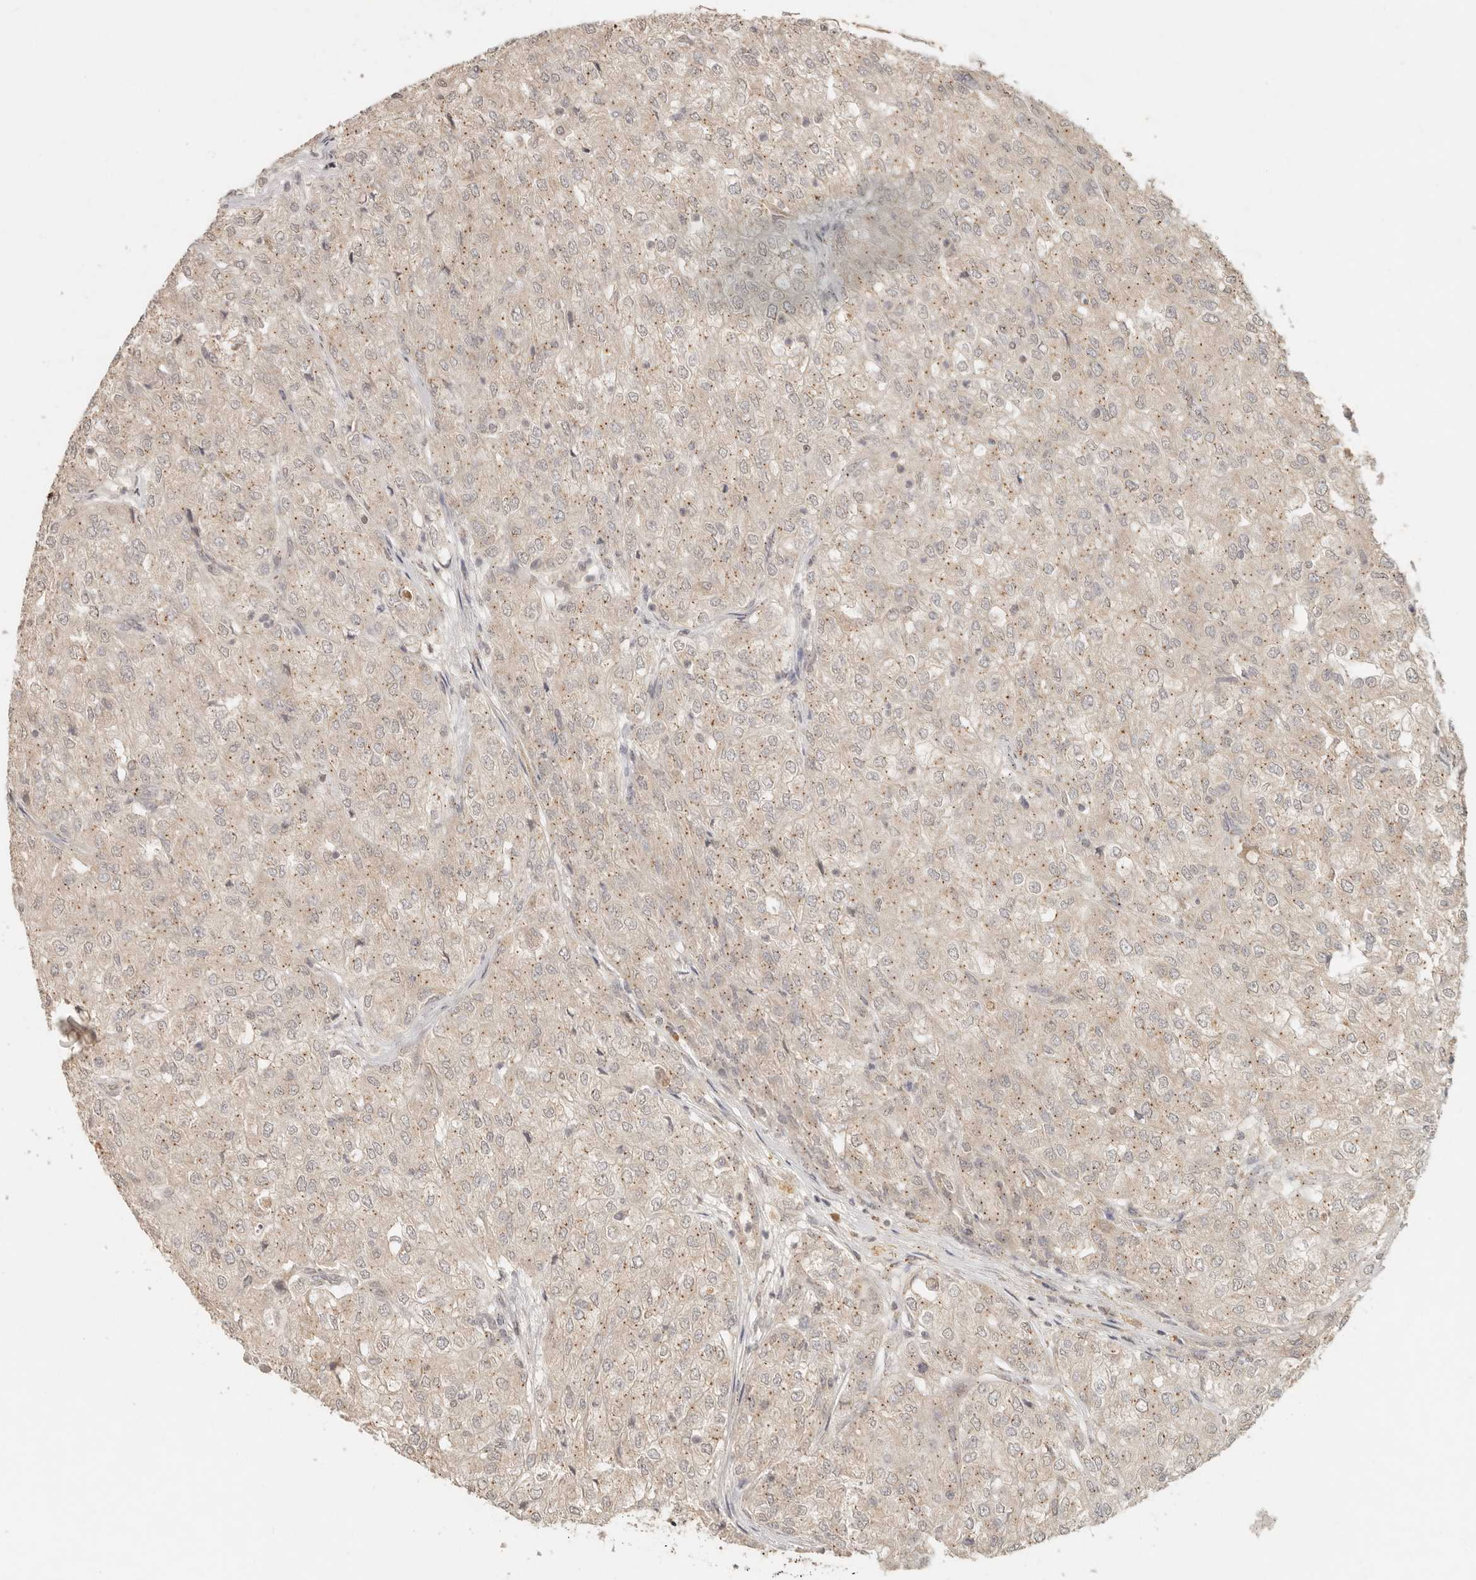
{"staining": {"intensity": "weak", "quantity": "<25%", "location": "cytoplasmic/membranous"}, "tissue": "renal cancer", "cell_type": "Tumor cells", "image_type": "cancer", "snomed": [{"axis": "morphology", "description": "Adenocarcinoma, NOS"}, {"axis": "topography", "description": "Kidney"}], "caption": "Immunohistochemistry image of neoplastic tissue: human renal adenocarcinoma stained with DAB (3,3'-diaminobenzidine) reveals no significant protein positivity in tumor cells.", "gene": "LMO4", "patient": {"sex": "female", "age": 54}}